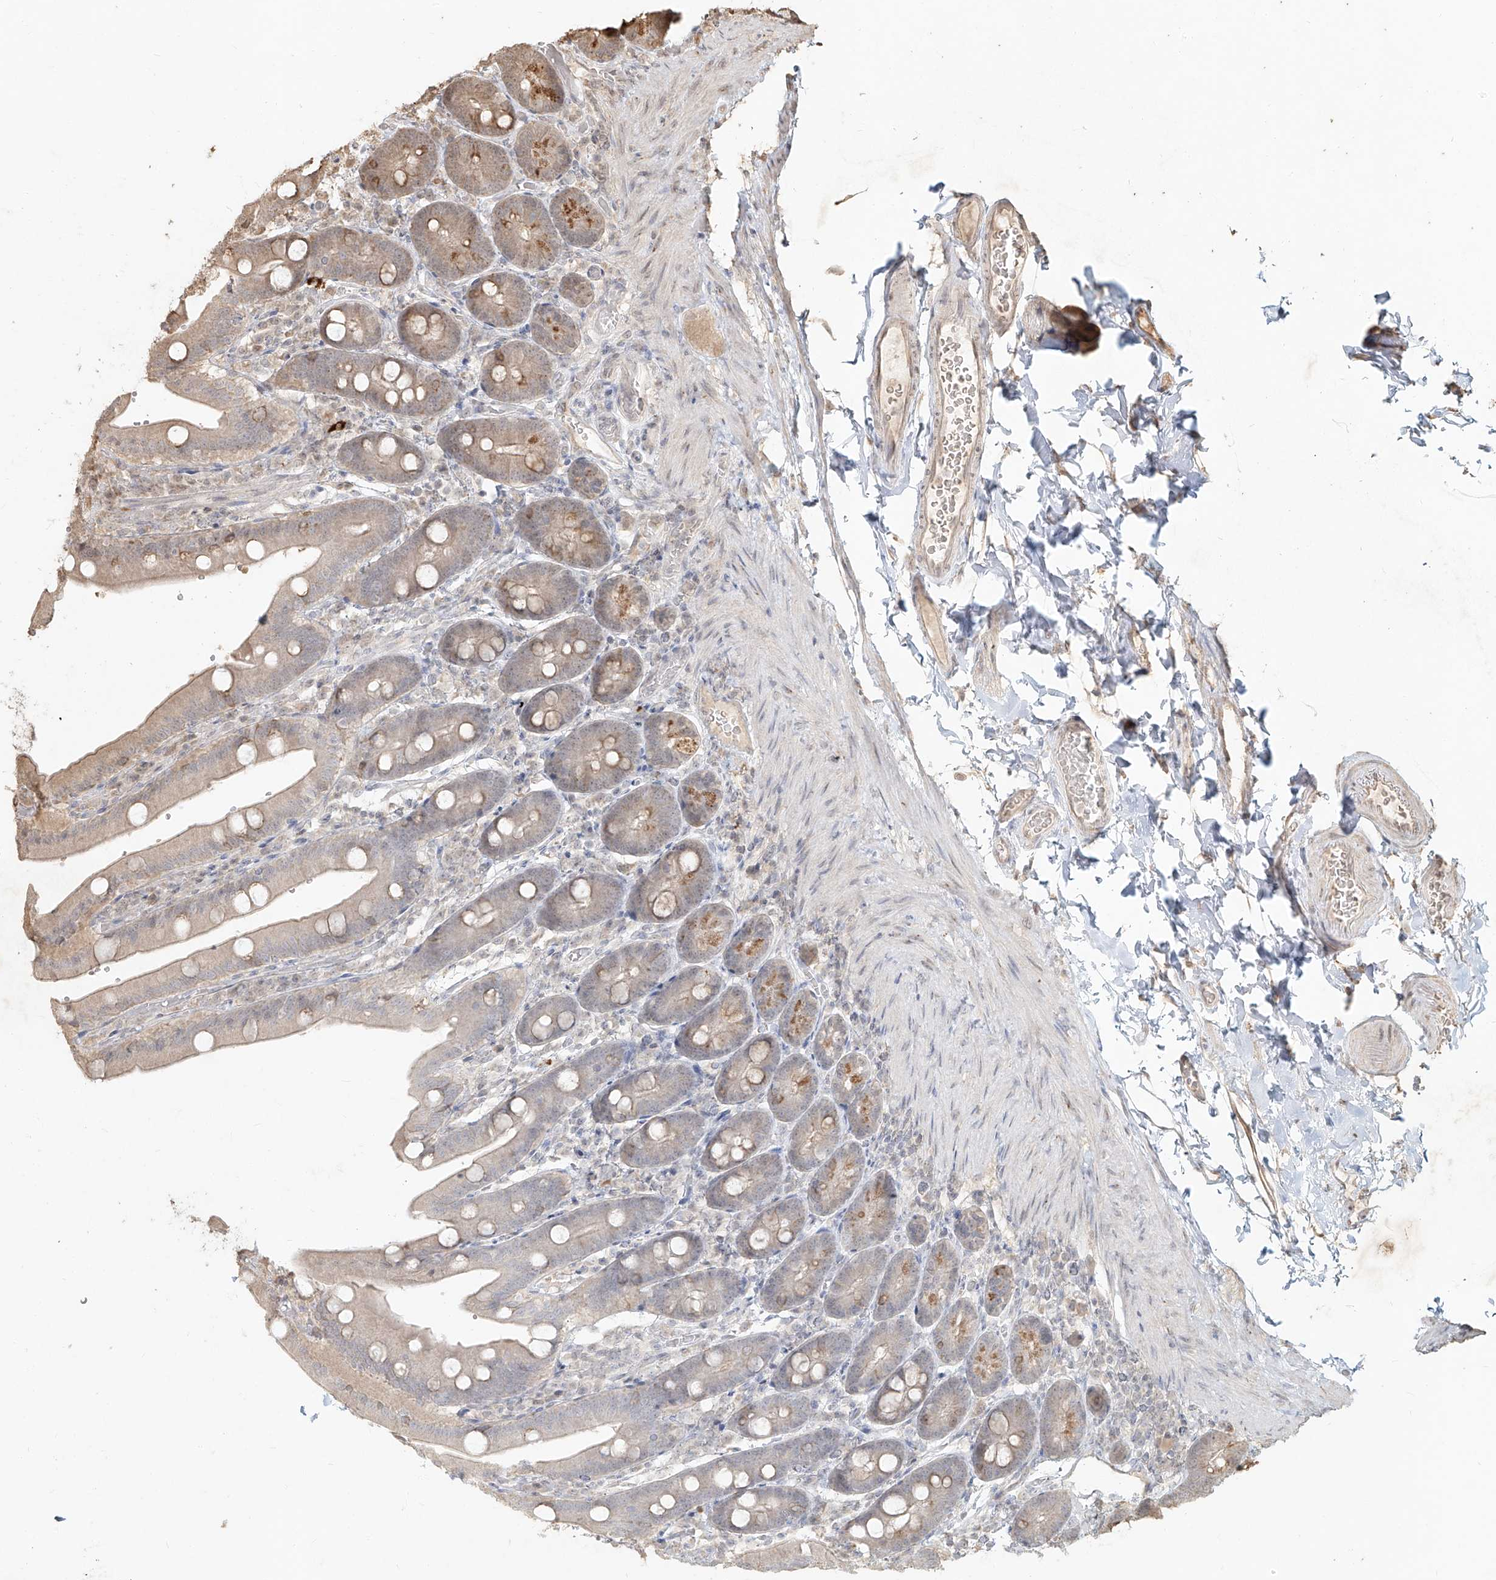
{"staining": {"intensity": "moderate", "quantity": "<25%", "location": "cytoplasmic/membranous"}, "tissue": "duodenum", "cell_type": "Glandular cells", "image_type": "normal", "snomed": [{"axis": "morphology", "description": "Normal tissue, NOS"}, {"axis": "topography", "description": "Duodenum"}], "caption": "Glandular cells reveal low levels of moderate cytoplasmic/membranous positivity in approximately <25% of cells in benign human duodenum. The protein of interest is shown in brown color, while the nuclei are stained blue.", "gene": "UBE2K", "patient": {"sex": "female", "age": 62}}